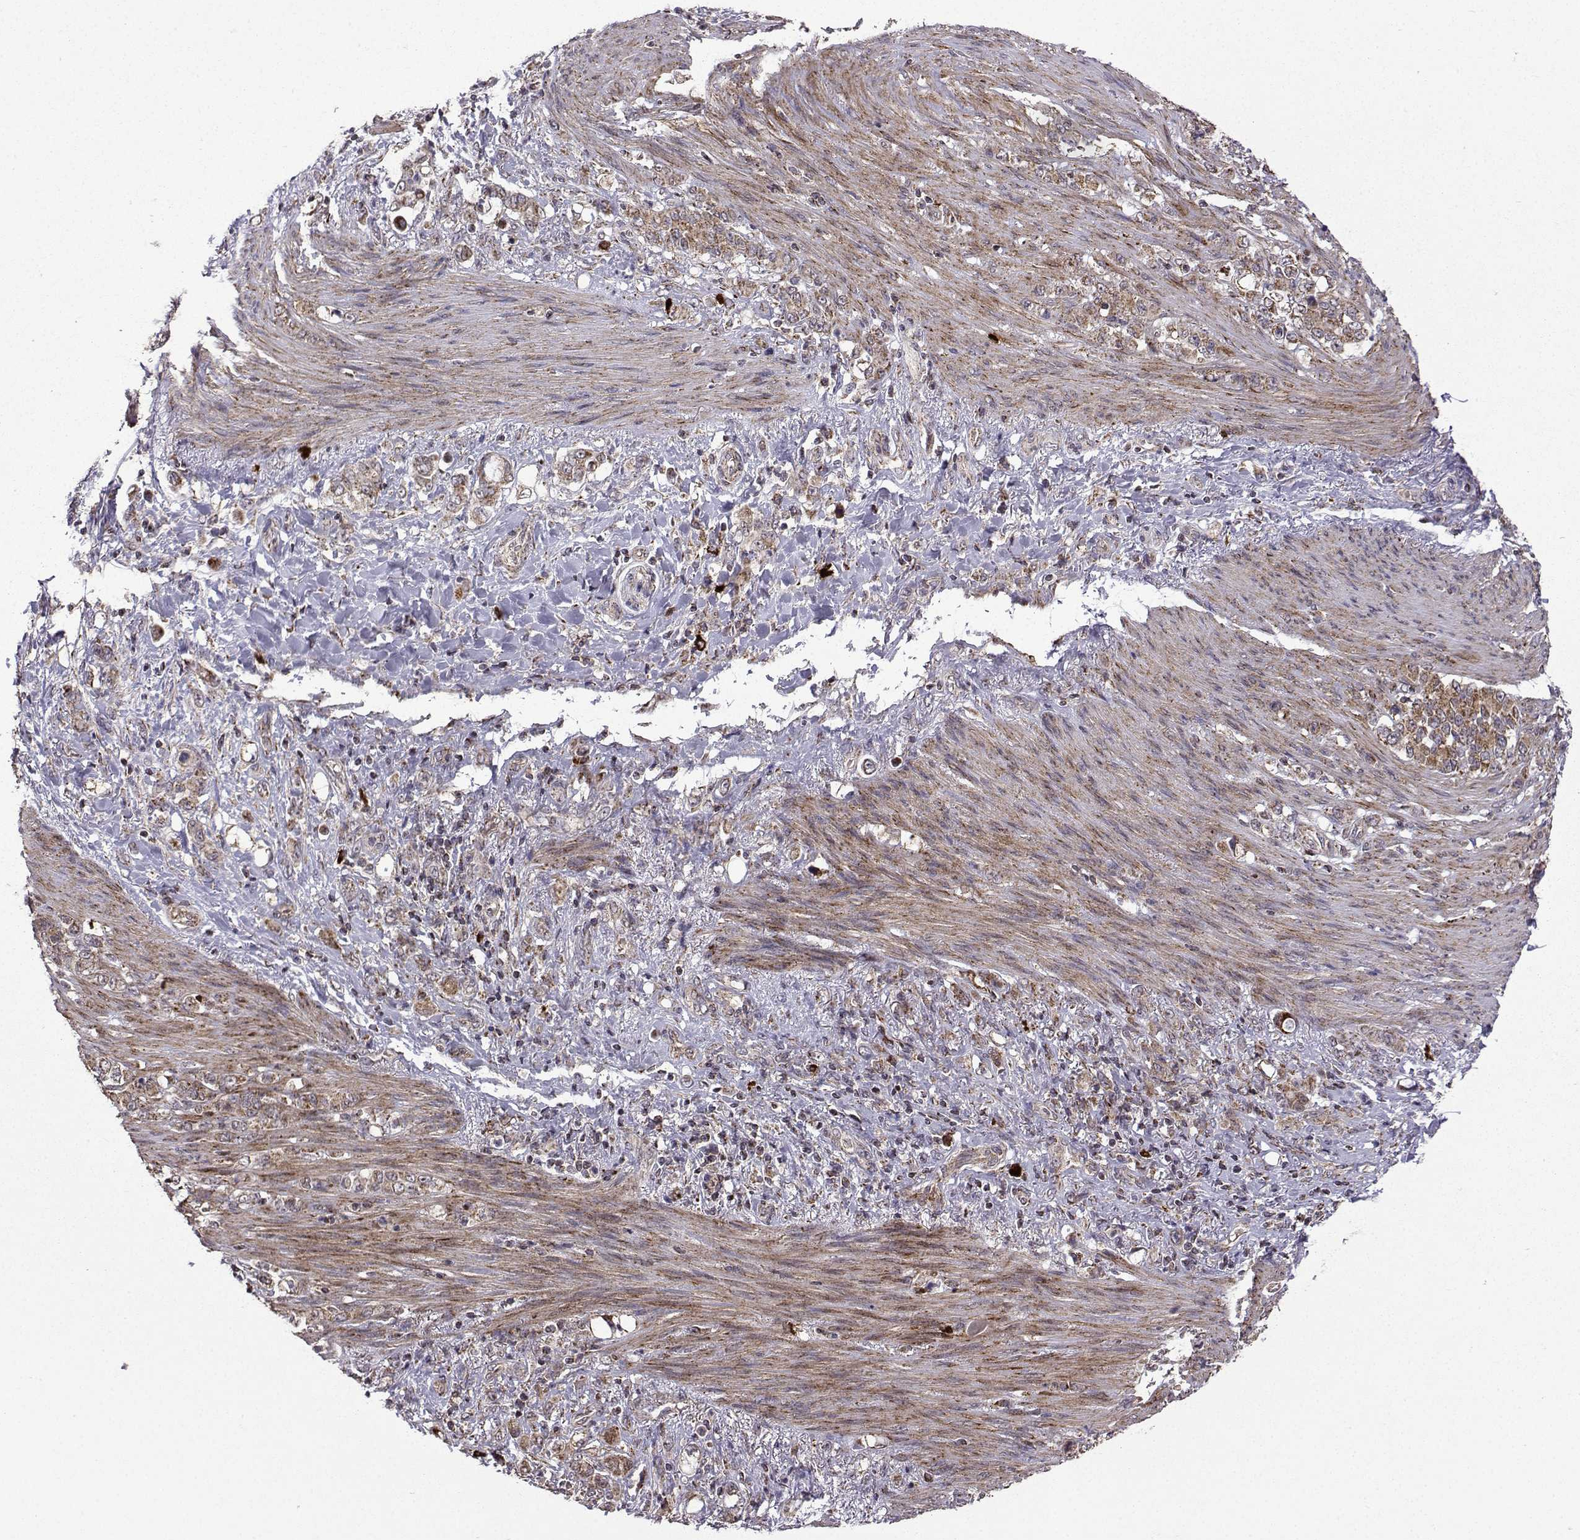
{"staining": {"intensity": "weak", "quantity": "<25%", "location": "cytoplasmic/membranous"}, "tissue": "stomach cancer", "cell_type": "Tumor cells", "image_type": "cancer", "snomed": [{"axis": "morphology", "description": "Adenocarcinoma, NOS"}, {"axis": "topography", "description": "Stomach"}], "caption": "This is an immunohistochemistry micrograph of human stomach cancer. There is no expression in tumor cells.", "gene": "TAB2", "patient": {"sex": "female", "age": 79}}